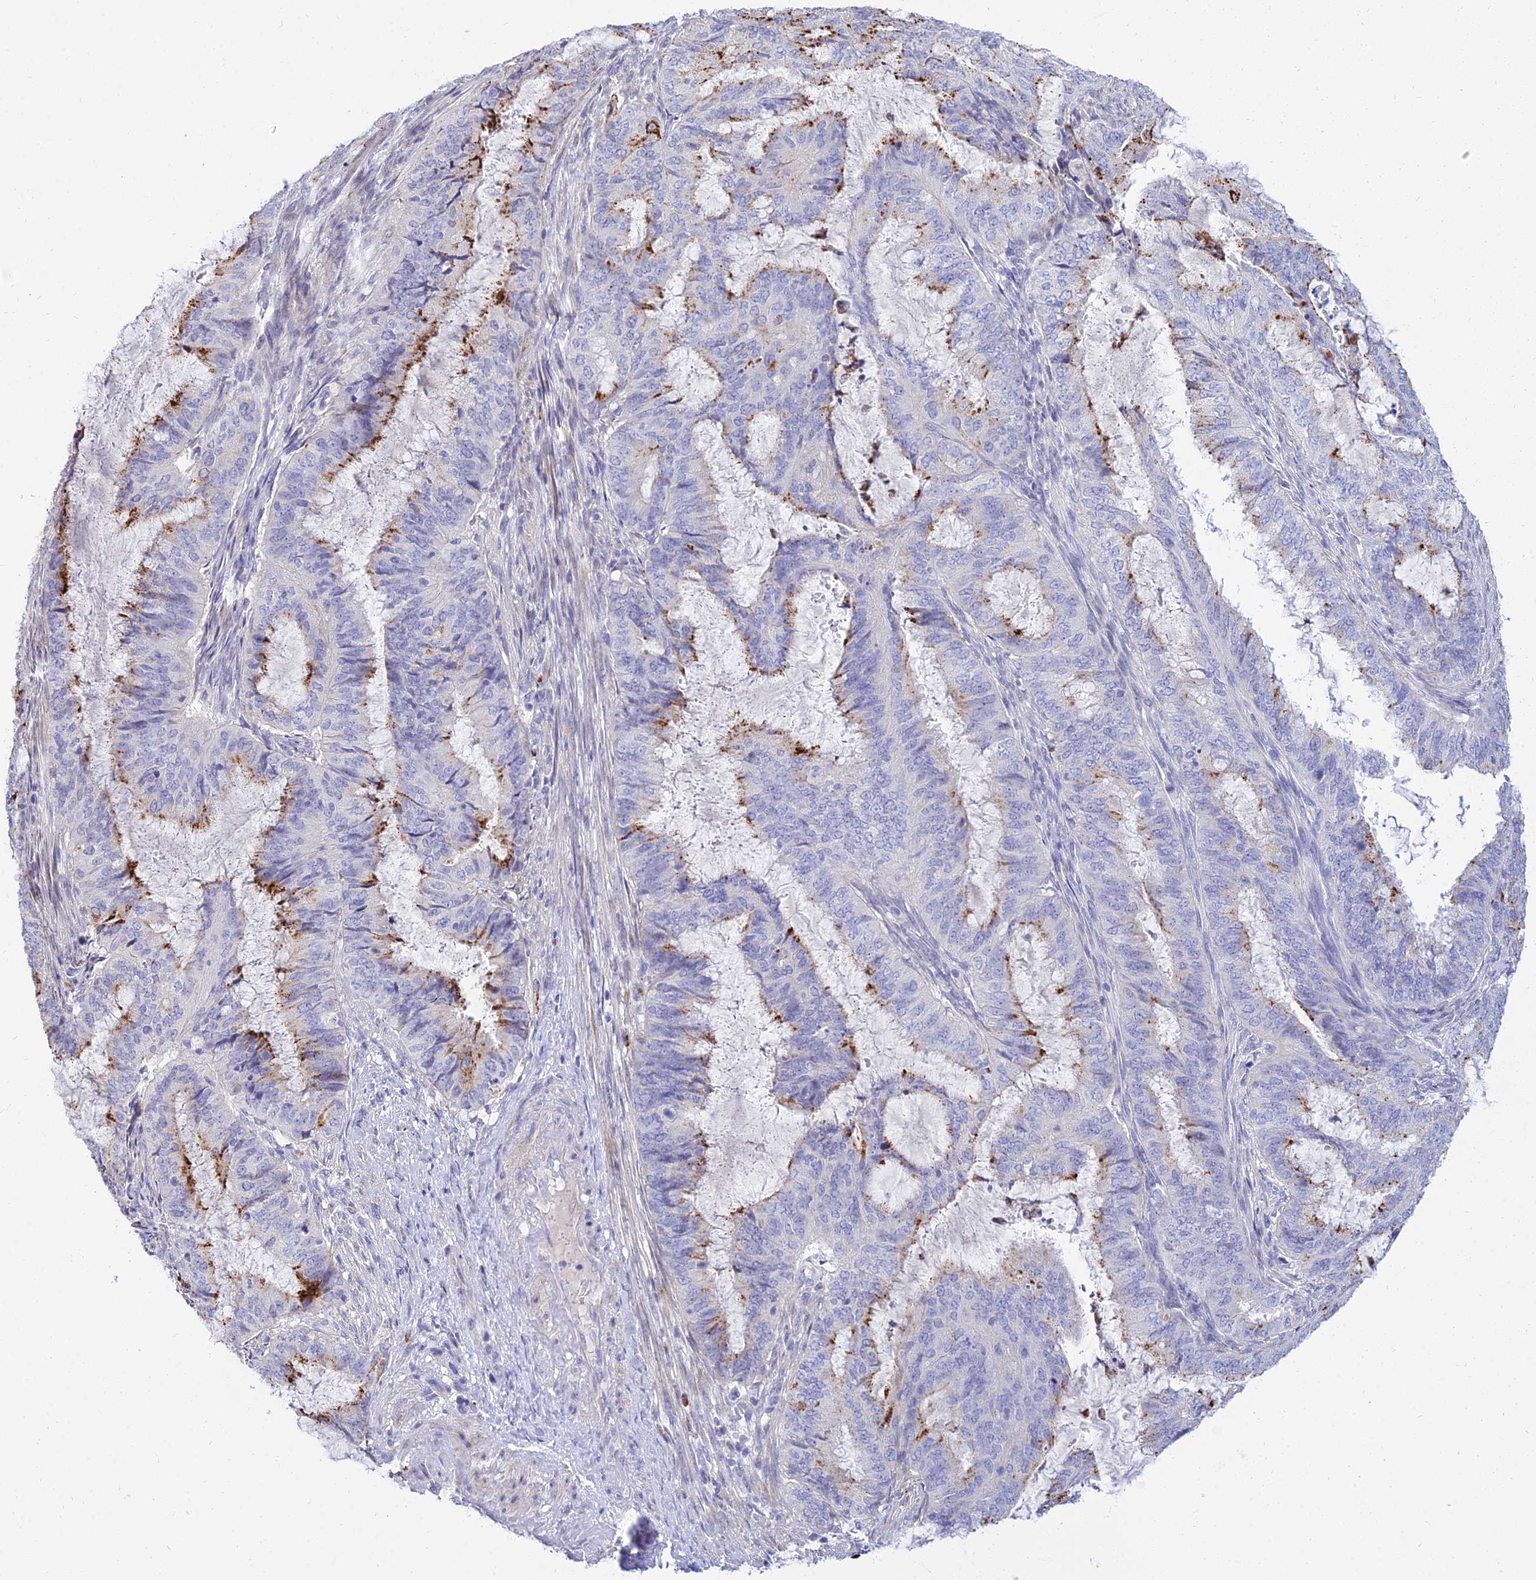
{"staining": {"intensity": "strong", "quantity": "<25%", "location": "cytoplasmic/membranous"}, "tissue": "endometrial cancer", "cell_type": "Tumor cells", "image_type": "cancer", "snomed": [{"axis": "morphology", "description": "Adenocarcinoma, NOS"}, {"axis": "topography", "description": "Endometrium"}], "caption": "Immunohistochemical staining of human endometrial cancer (adenocarcinoma) exhibits medium levels of strong cytoplasmic/membranous positivity in approximately <25% of tumor cells.", "gene": "VWC2L", "patient": {"sex": "female", "age": 51}}